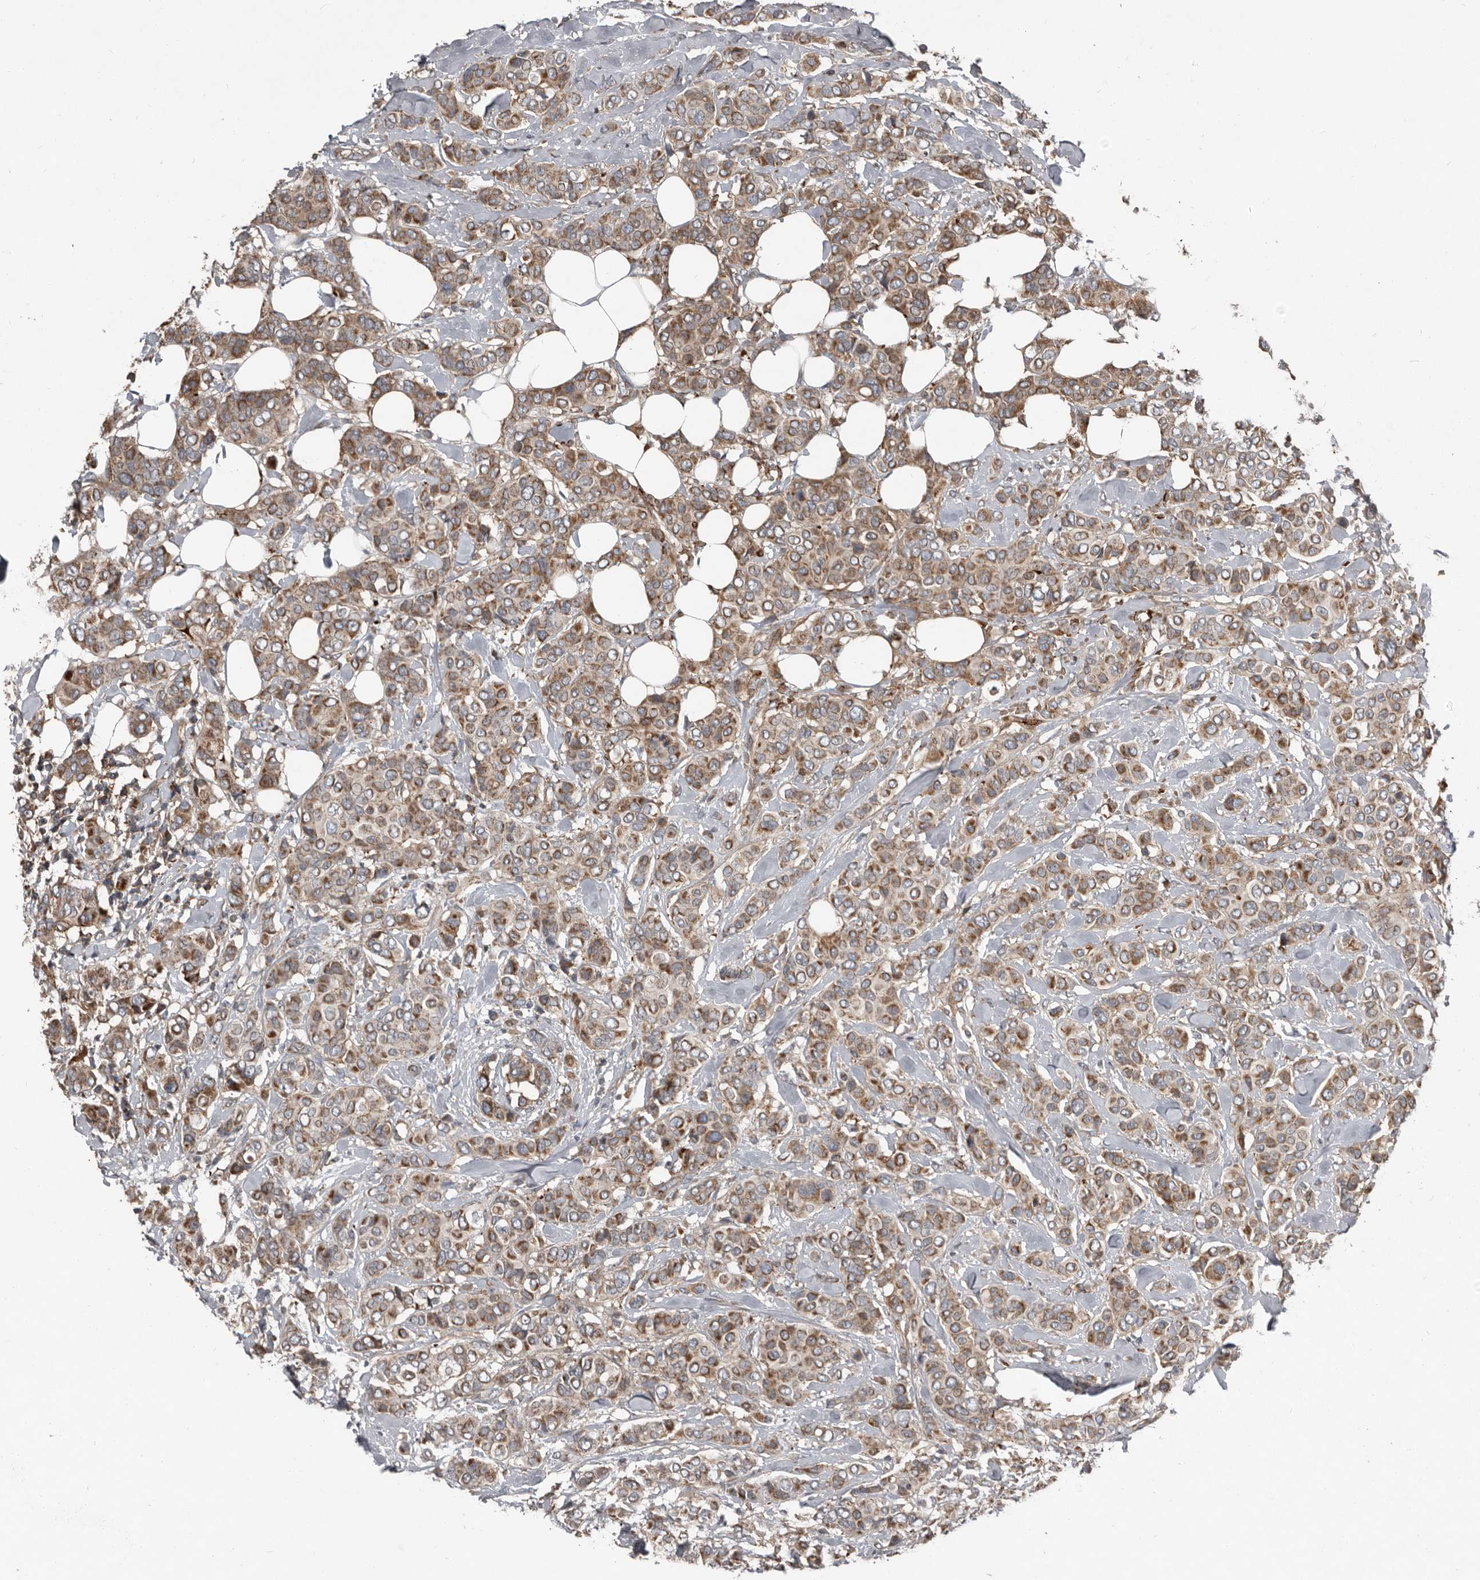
{"staining": {"intensity": "moderate", "quantity": ">75%", "location": "cytoplasmic/membranous"}, "tissue": "breast cancer", "cell_type": "Tumor cells", "image_type": "cancer", "snomed": [{"axis": "morphology", "description": "Lobular carcinoma"}, {"axis": "topography", "description": "Breast"}], "caption": "Moderate cytoplasmic/membranous positivity for a protein is seen in approximately >75% of tumor cells of breast cancer (lobular carcinoma) using IHC.", "gene": "FBXO31", "patient": {"sex": "female", "age": 51}}